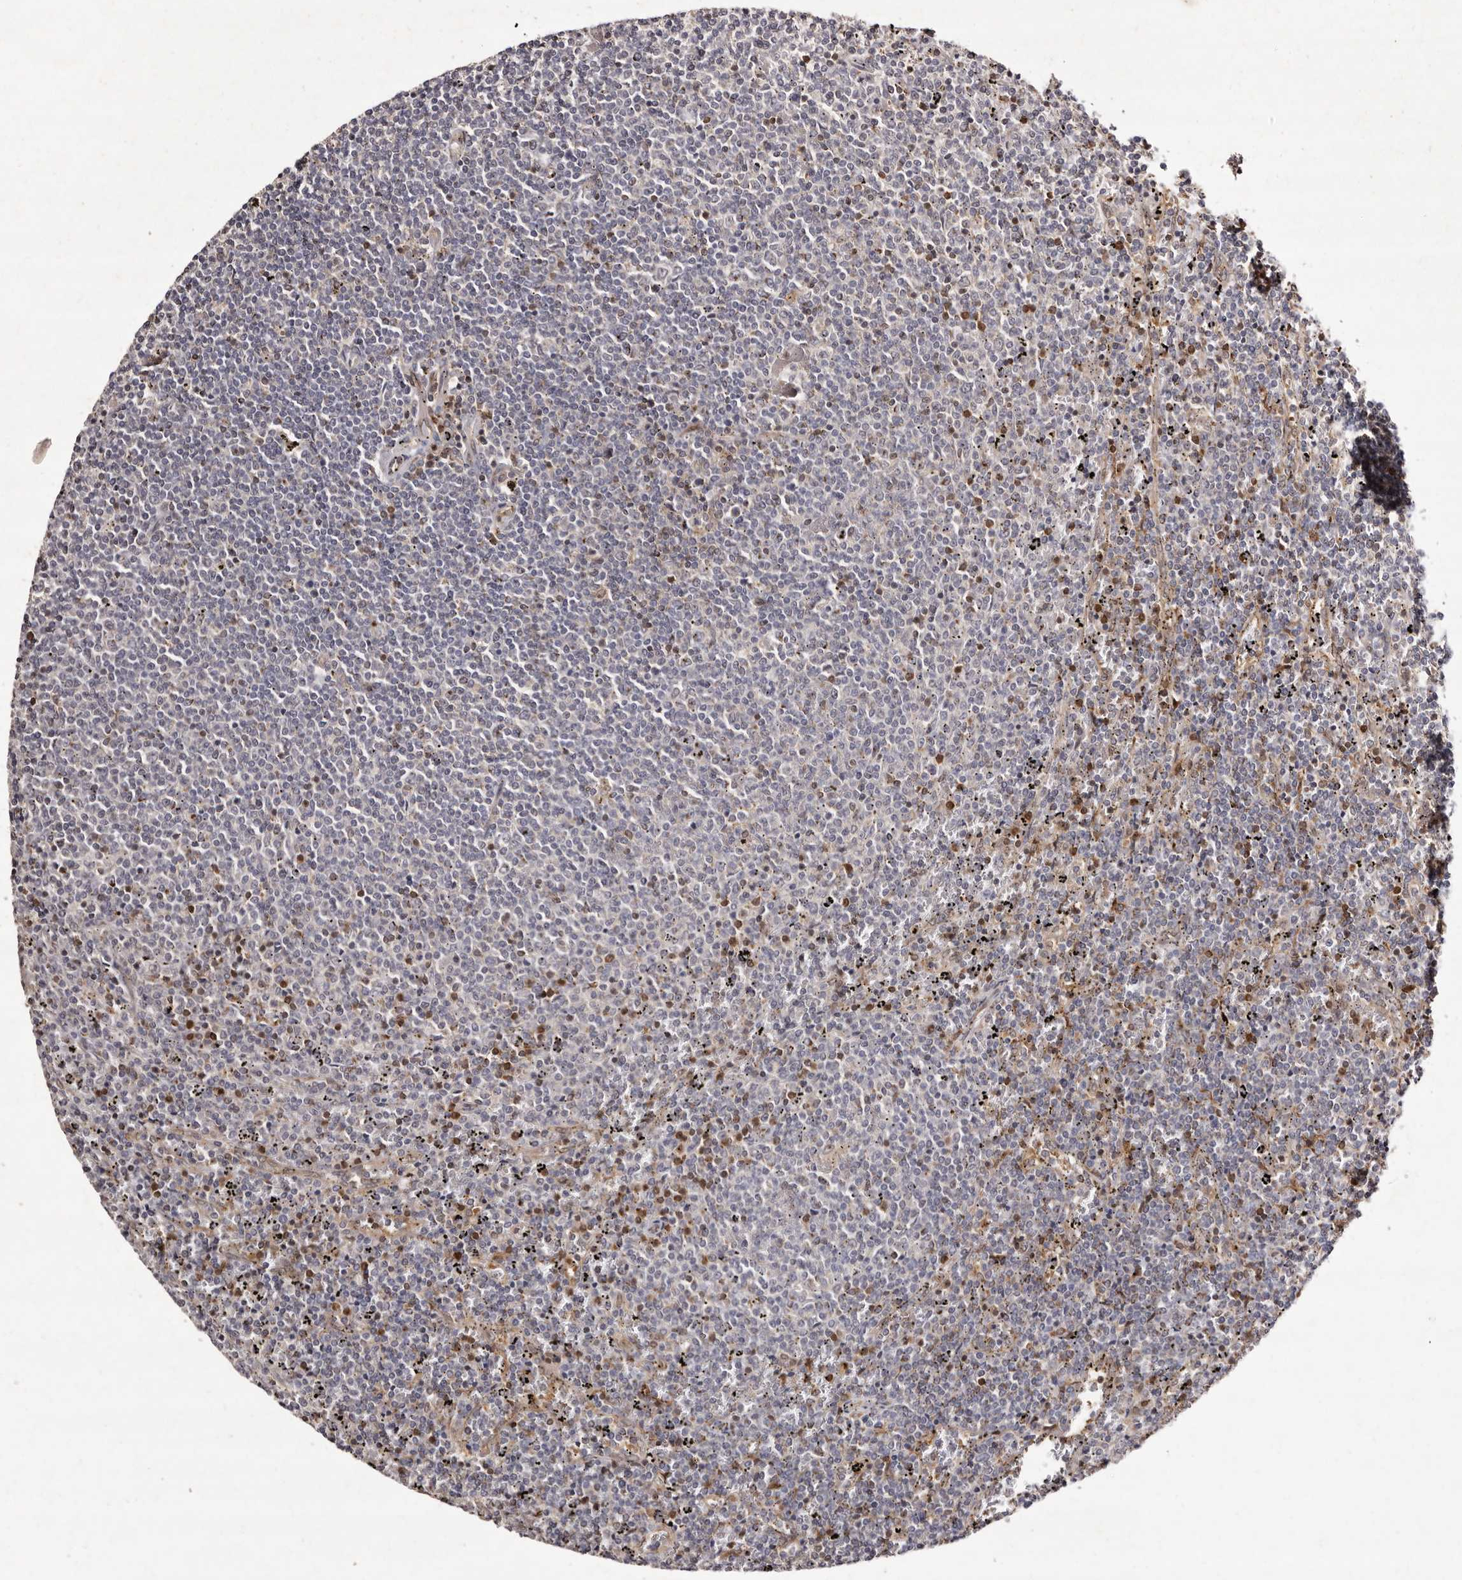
{"staining": {"intensity": "negative", "quantity": "none", "location": "none"}, "tissue": "lymphoma", "cell_type": "Tumor cells", "image_type": "cancer", "snomed": [{"axis": "morphology", "description": "Malignant lymphoma, non-Hodgkin's type, Low grade"}, {"axis": "topography", "description": "Spleen"}], "caption": "Image shows no significant protein positivity in tumor cells of low-grade malignant lymphoma, non-Hodgkin's type.", "gene": "GIMAP4", "patient": {"sex": "female", "age": 50}}